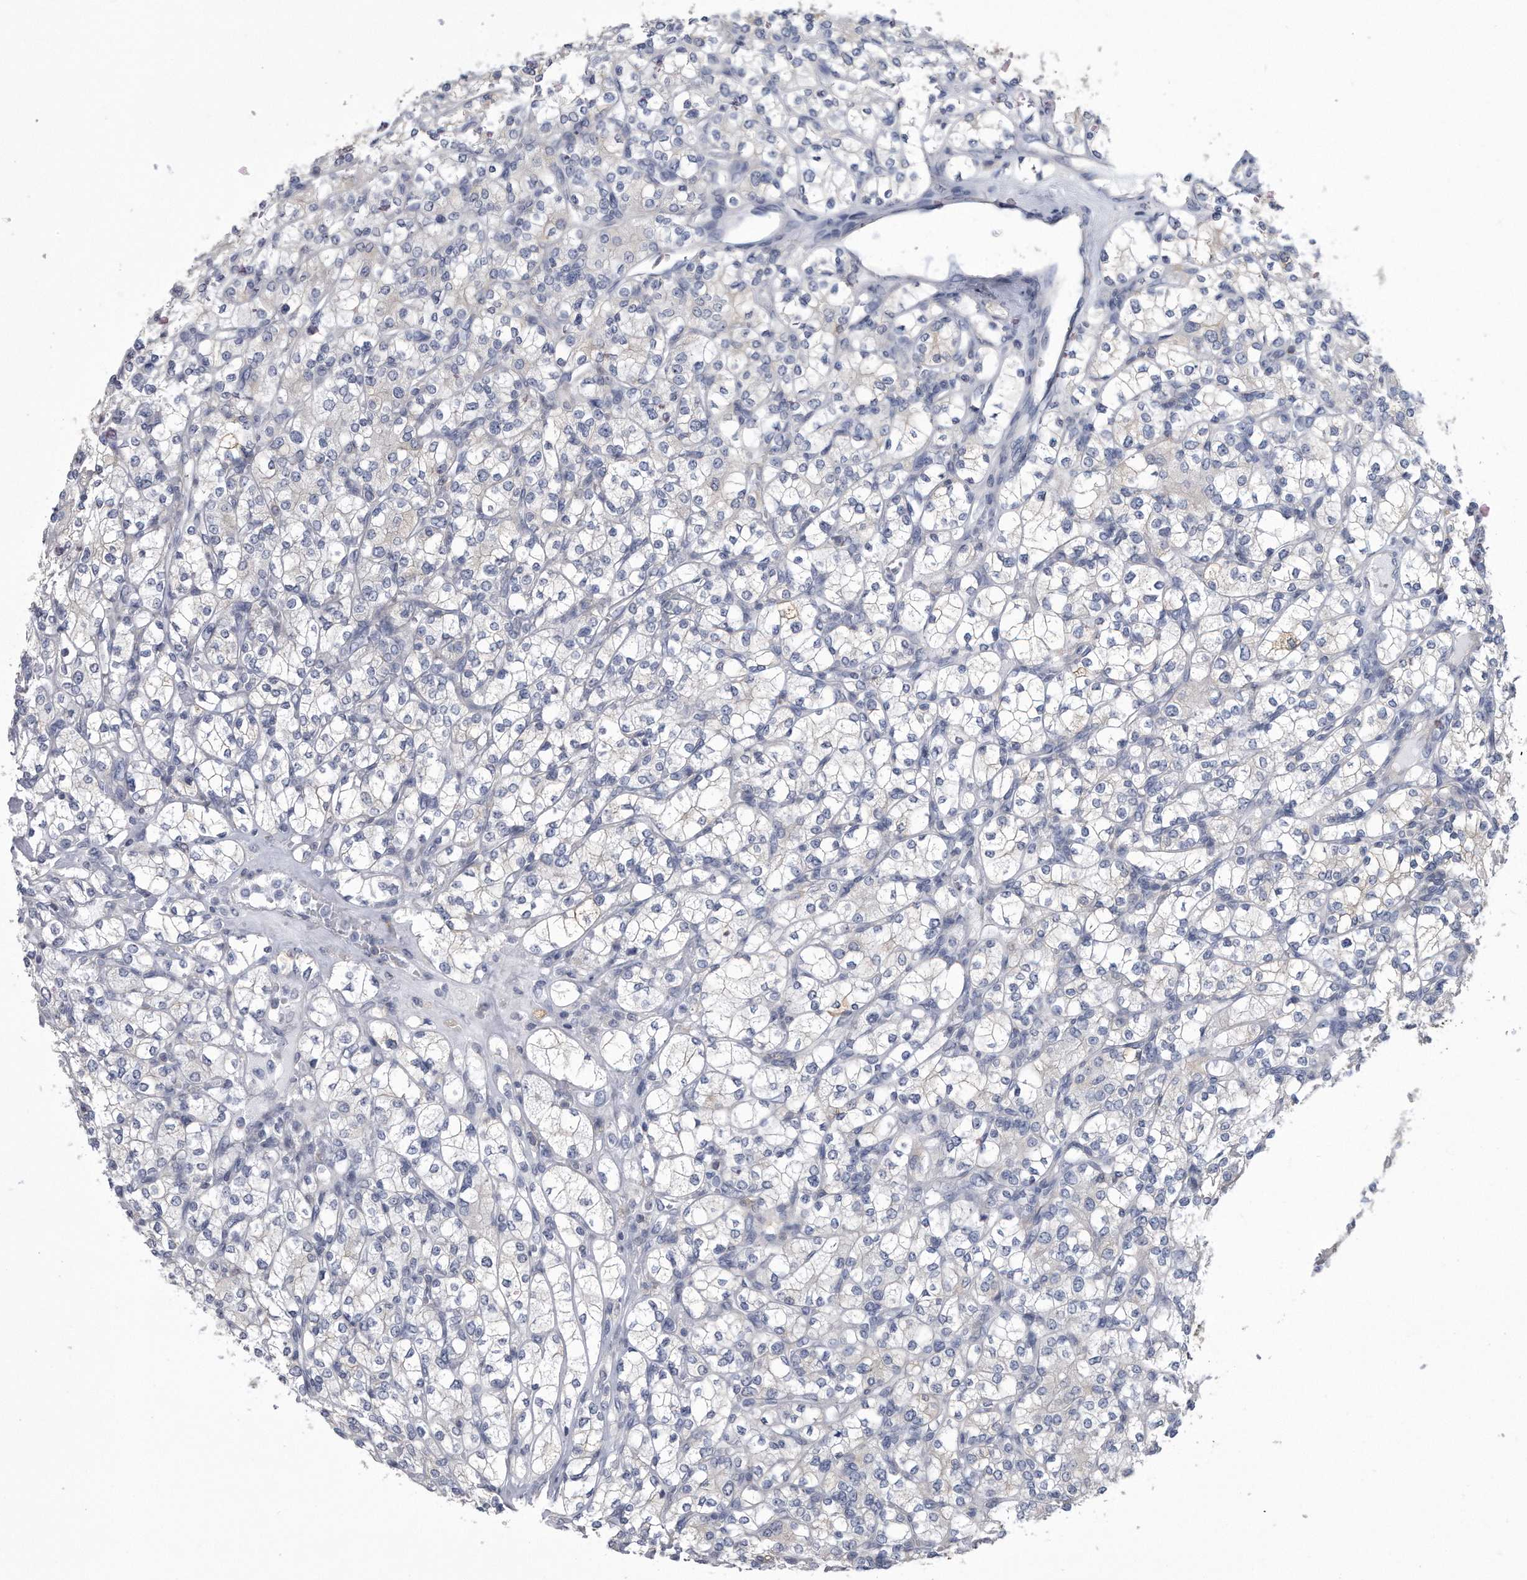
{"staining": {"intensity": "negative", "quantity": "none", "location": "none"}, "tissue": "renal cancer", "cell_type": "Tumor cells", "image_type": "cancer", "snomed": [{"axis": "morphology", "description": "Adenocarcinoma, NOS"}, {"axis": "topography", "description": "Kidney"}], "caption": "Immunohistochemistry micrograph of neoplastic tissue: human renal cancer (adenocarcinoma) stained with DAB reveals no significant protein staining in tumor cells.", "gene": "PYGB", "patient": {"sex": "male", "age": 77}}